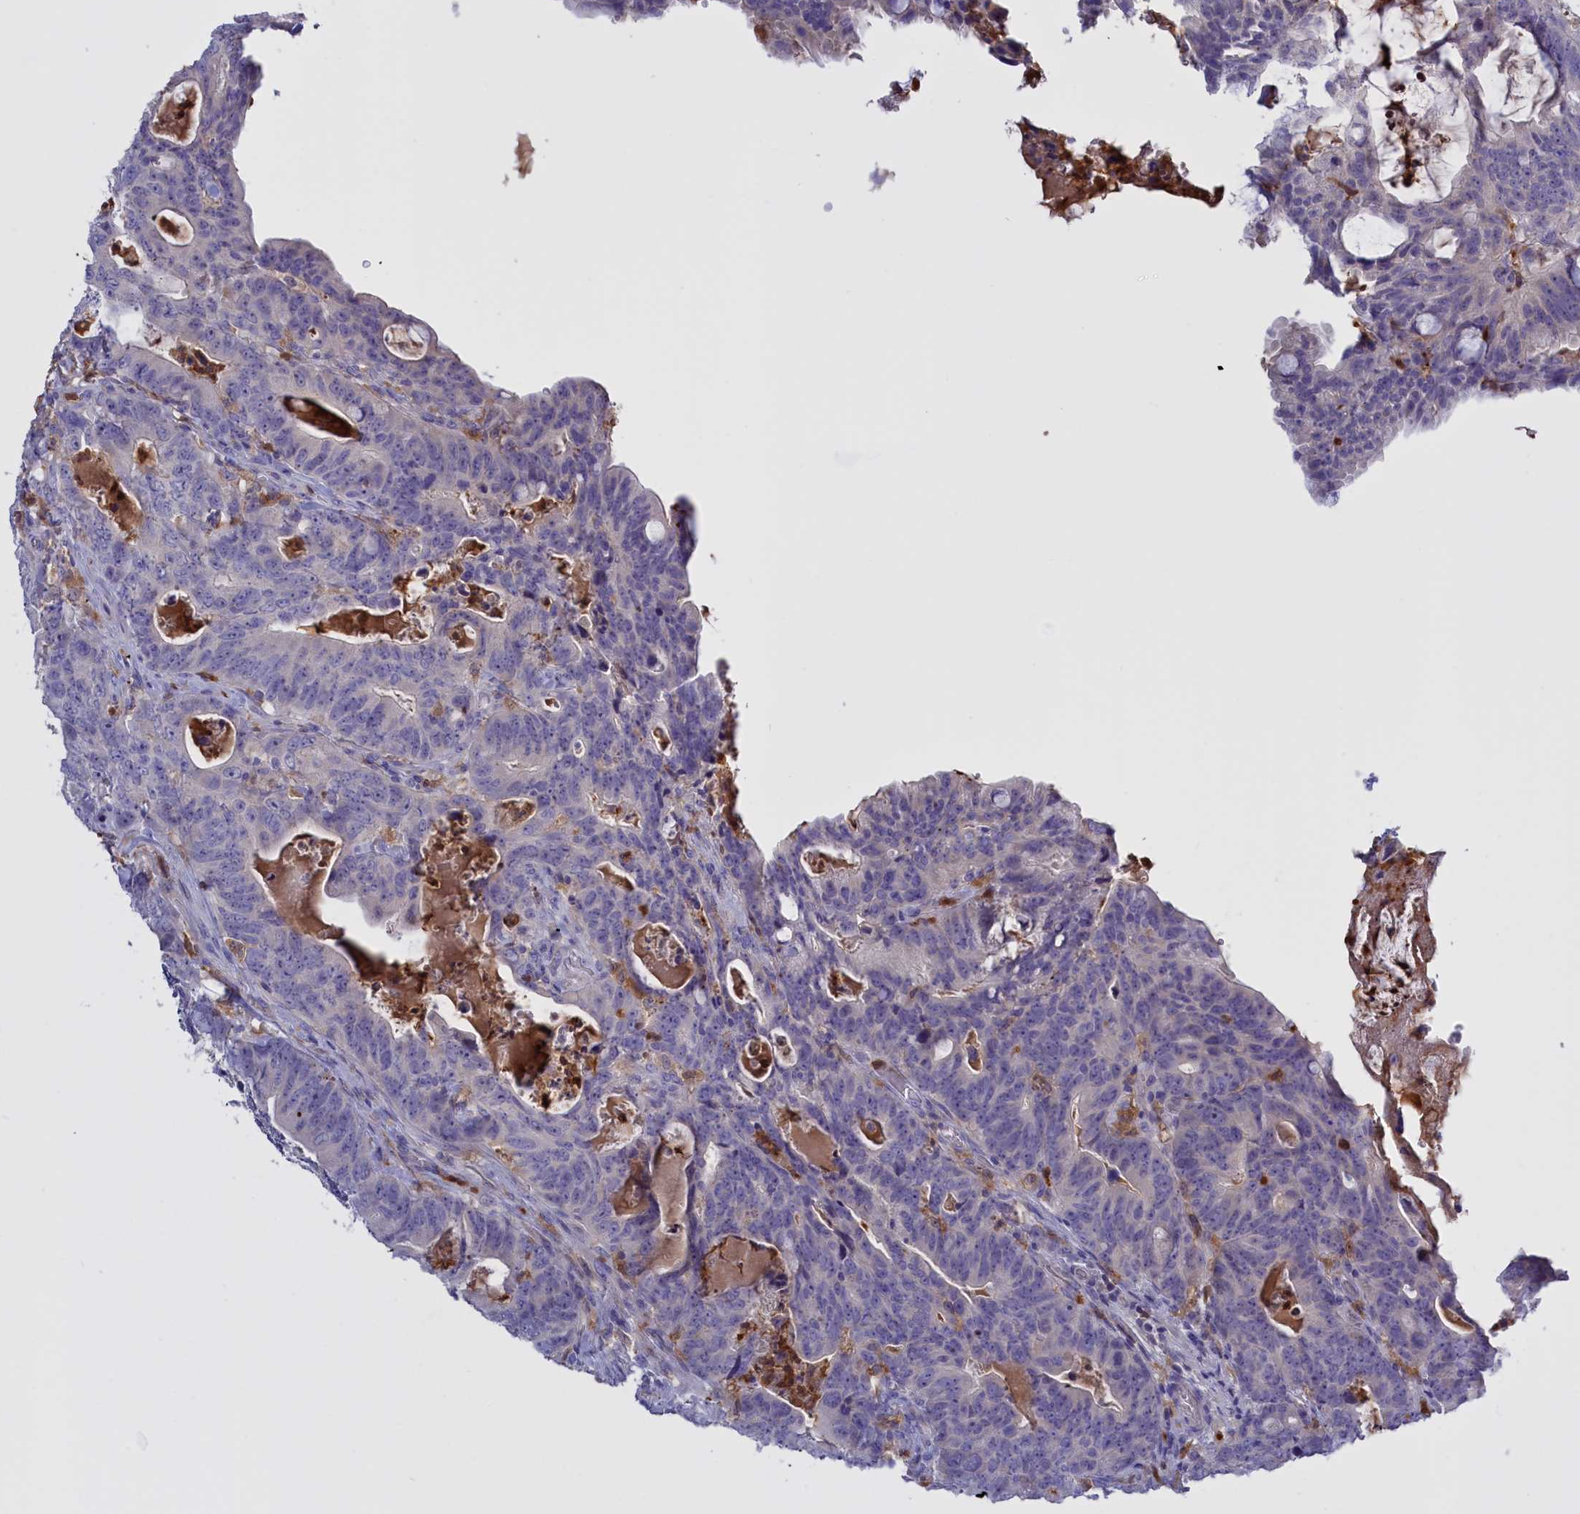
{"staining": {"intensity": "negative", "quantity": "none", "location": "none"}, "tissue": "colorectal cancer", "cell_type": "Tumor cells", "image_type": "cancer", "snomed": [{"axis": "morphology", "description": "Adenocarcinoma, NOS"}, {"axis": "topography", "description": "Colon"}], "caption": "Immunohistochemical staining of adenocarcinoma (colorectal) exhibits no significant staining in tumor cells. Brightfield microscopy of immunohistochemistry stained with DAB (3,3'-diaminobenzidine) (brown) and hematoxylin (blue), captured at high magnification.", "gene": "FAM149B1", "patient": {"sex": "female", "age": 82}}